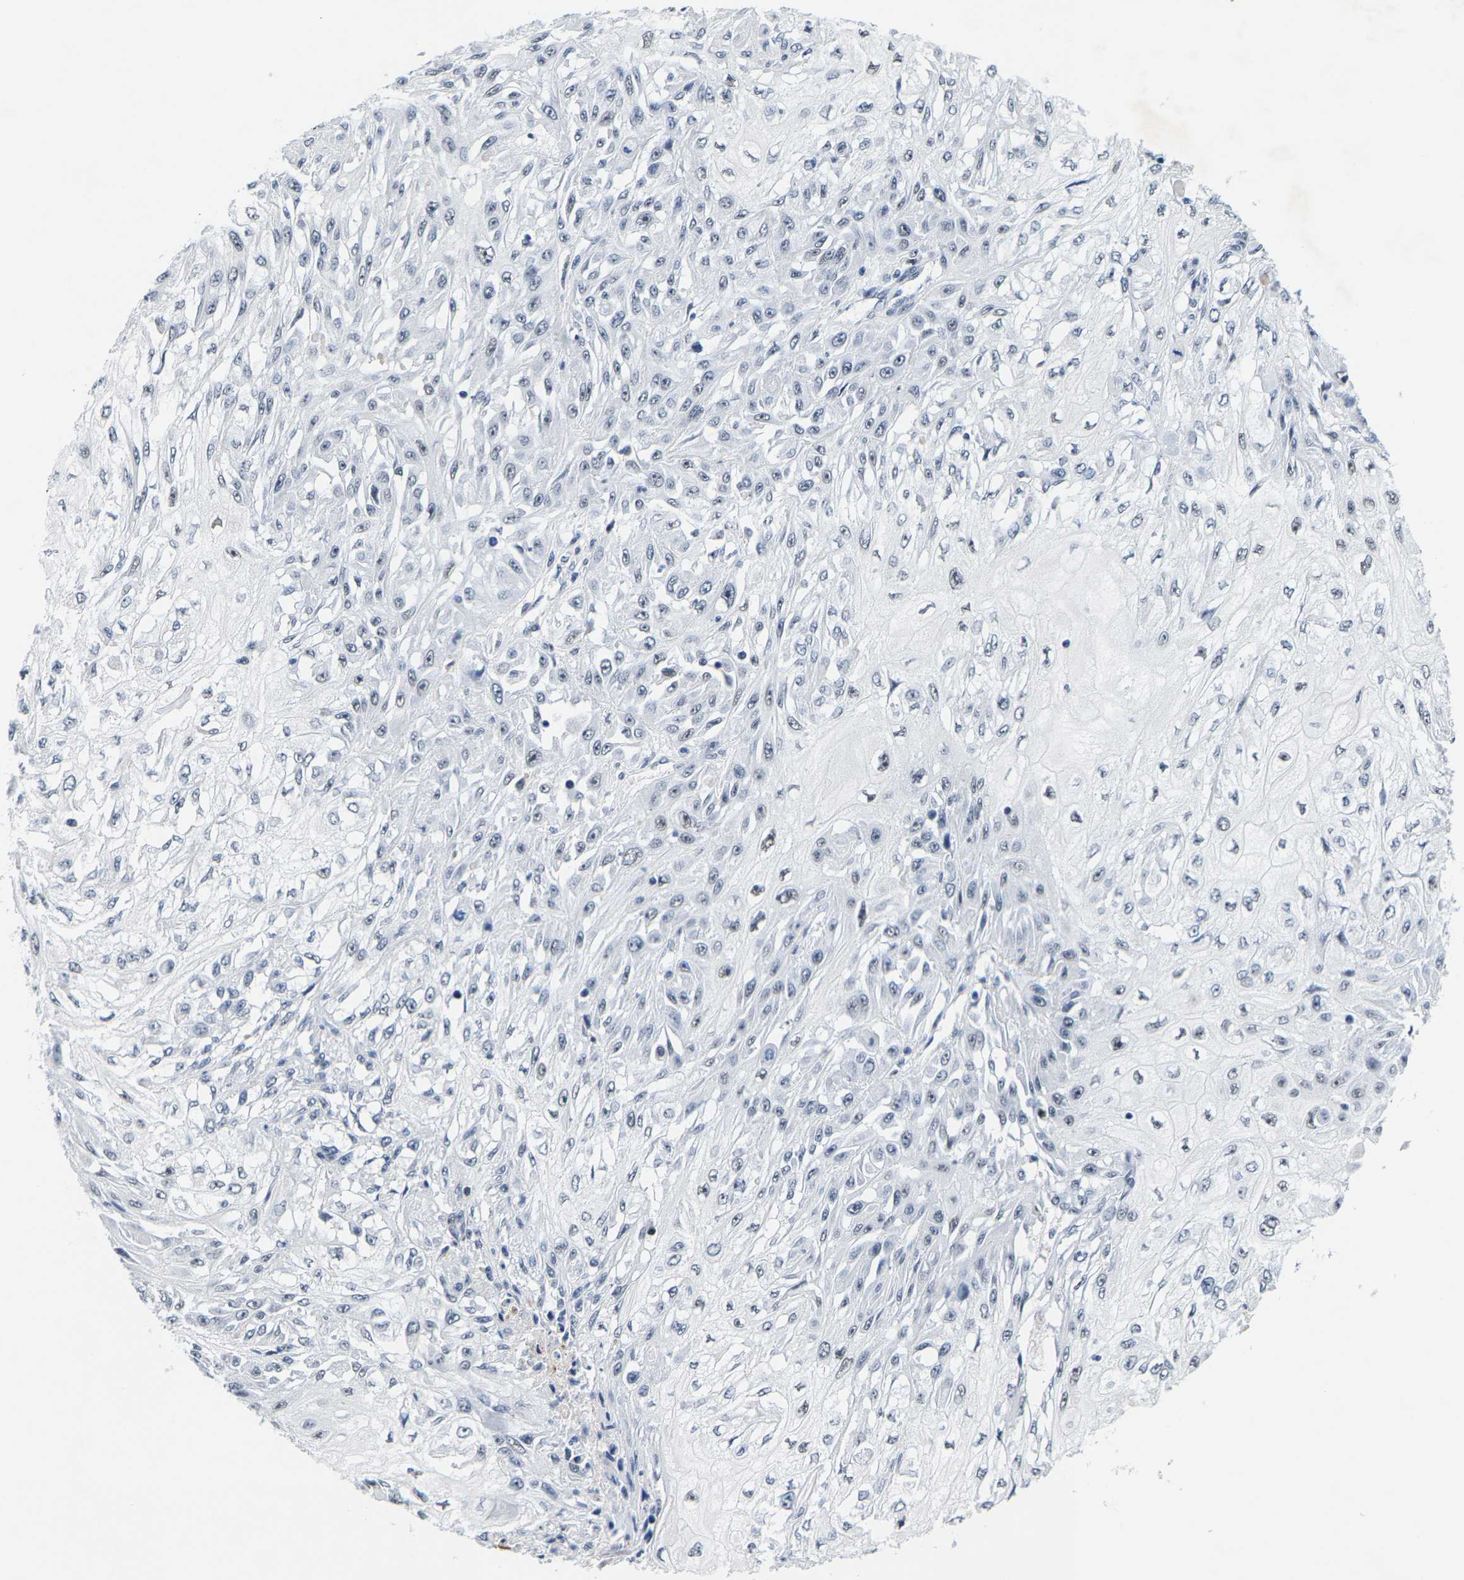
{"staining": {"intensity": "negative", "quantity": "none", "location": "none"}, "tissue": "skin cancer", "cell_type": "Tumor cells", "image_type": "cancer", "snomed": [{"axis": "morphology", "description": "Squamous cell carcinoma, NOS"}, {"axis": "morphology", "description": "Squamous cell carcinoma, metastatic, NOS"}, {"axis": "topography", "description": "Skin"}, {"axis": "topography", "description": "Lymph node"}], "caption": "Human skin cancer stained for a protein using IHC reveals no staining in tumor cells.", "gene": "SETD1B", "patient": {"sex": "male", "age": 75}}